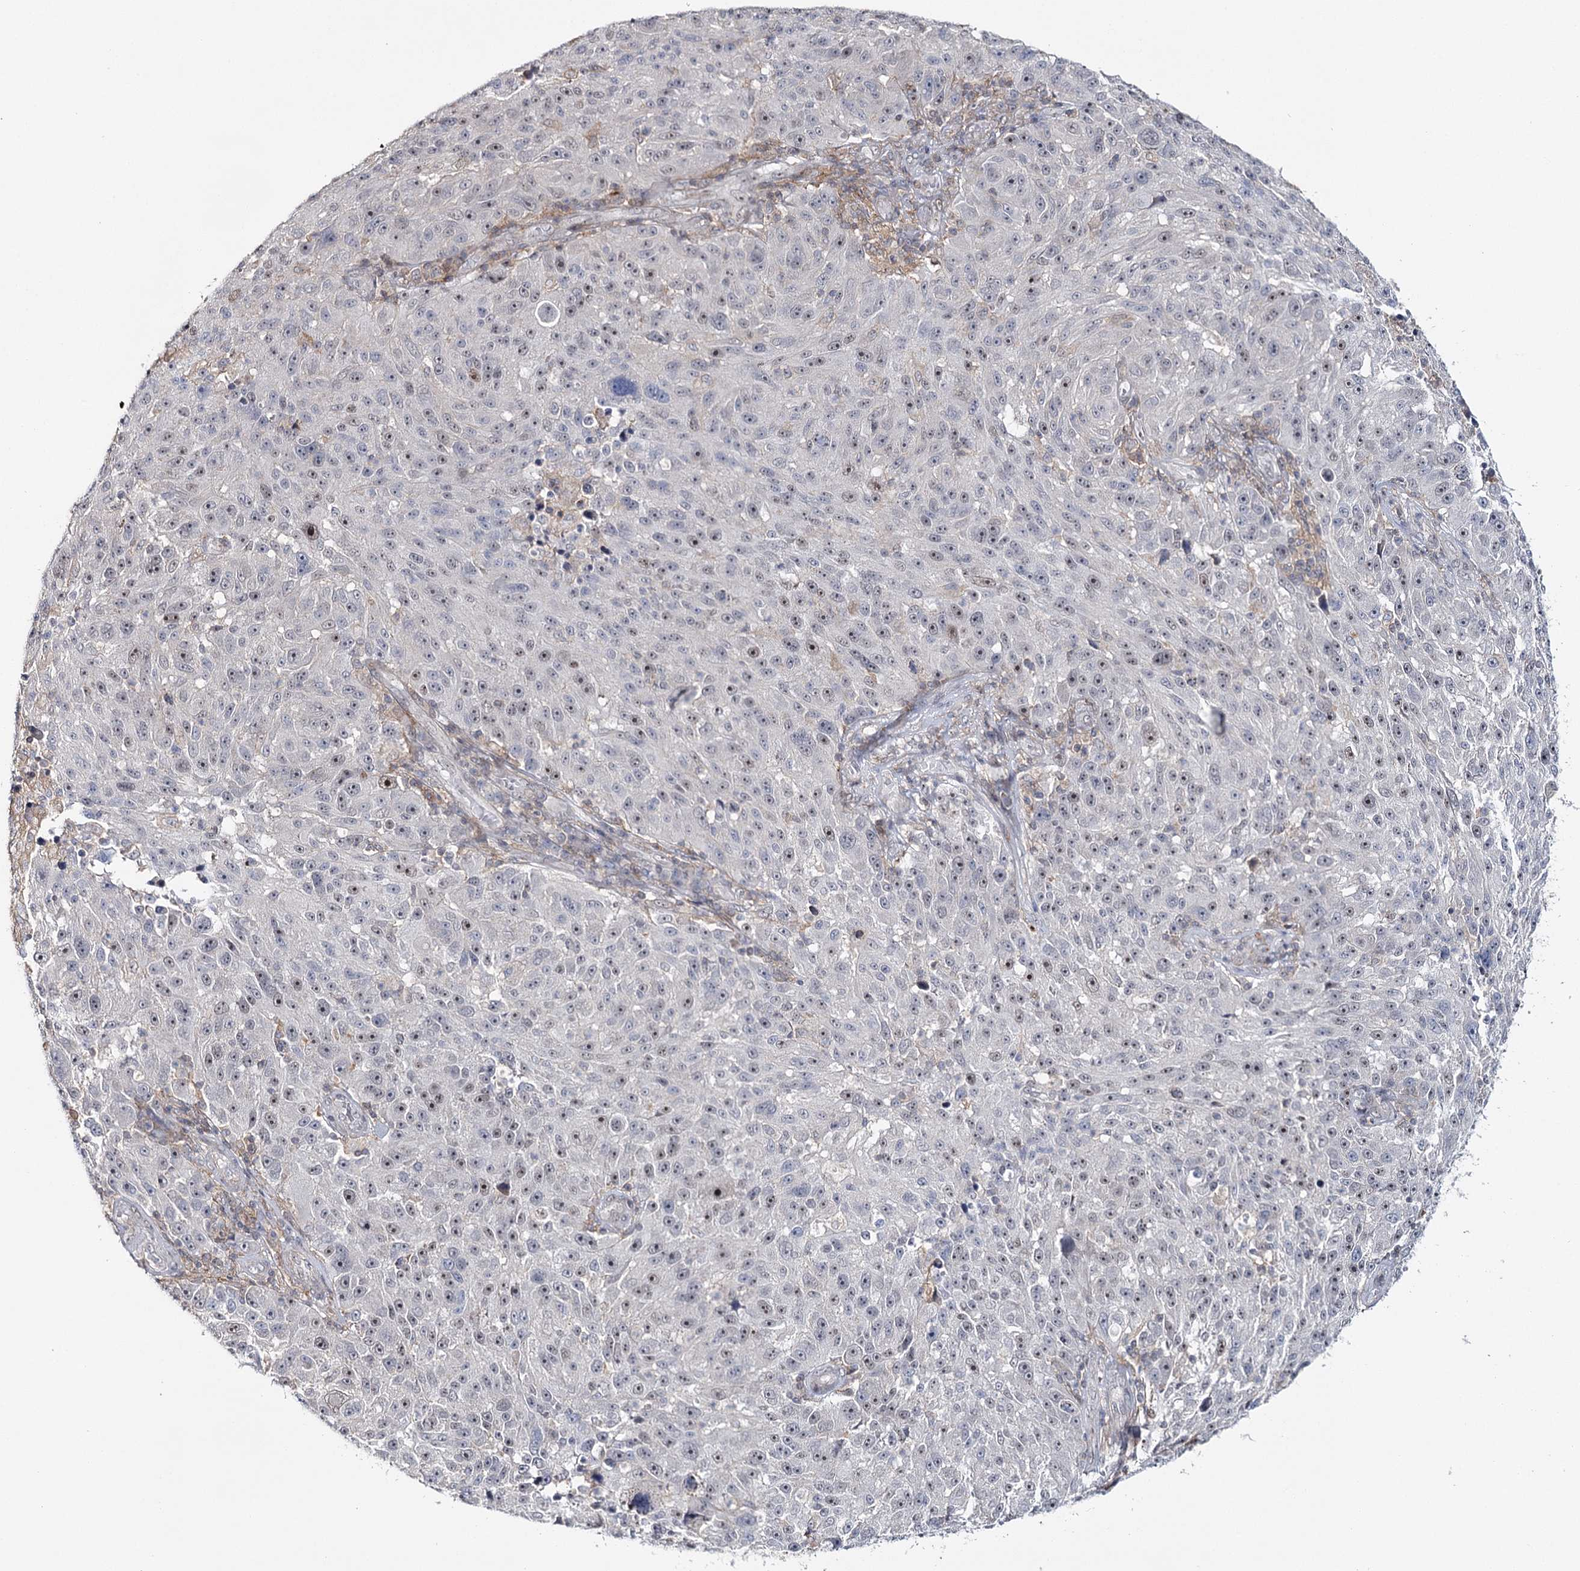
{"staining": {"intensity": "weak", "quantity": "<25%", "location": "nuclear"}, "tissue": "melanoma", "cell_type": "Tumor cells", "image_type": "cancer", "snomed": [{"axis": "morphology", "description": "Malignant melanoma, NOS"}, {"axis": "topography", "description": "Skin"}], "caption": "Immunohistochemistry of melanoma displays no staining in tumor cells. (Stains: DAB IHC with hematoxylin counter stain, Microscopy: brightfield microscopy at high magnification).", "gene": "ZC3H8", "patient": {"sex": "male", "age": 53}}